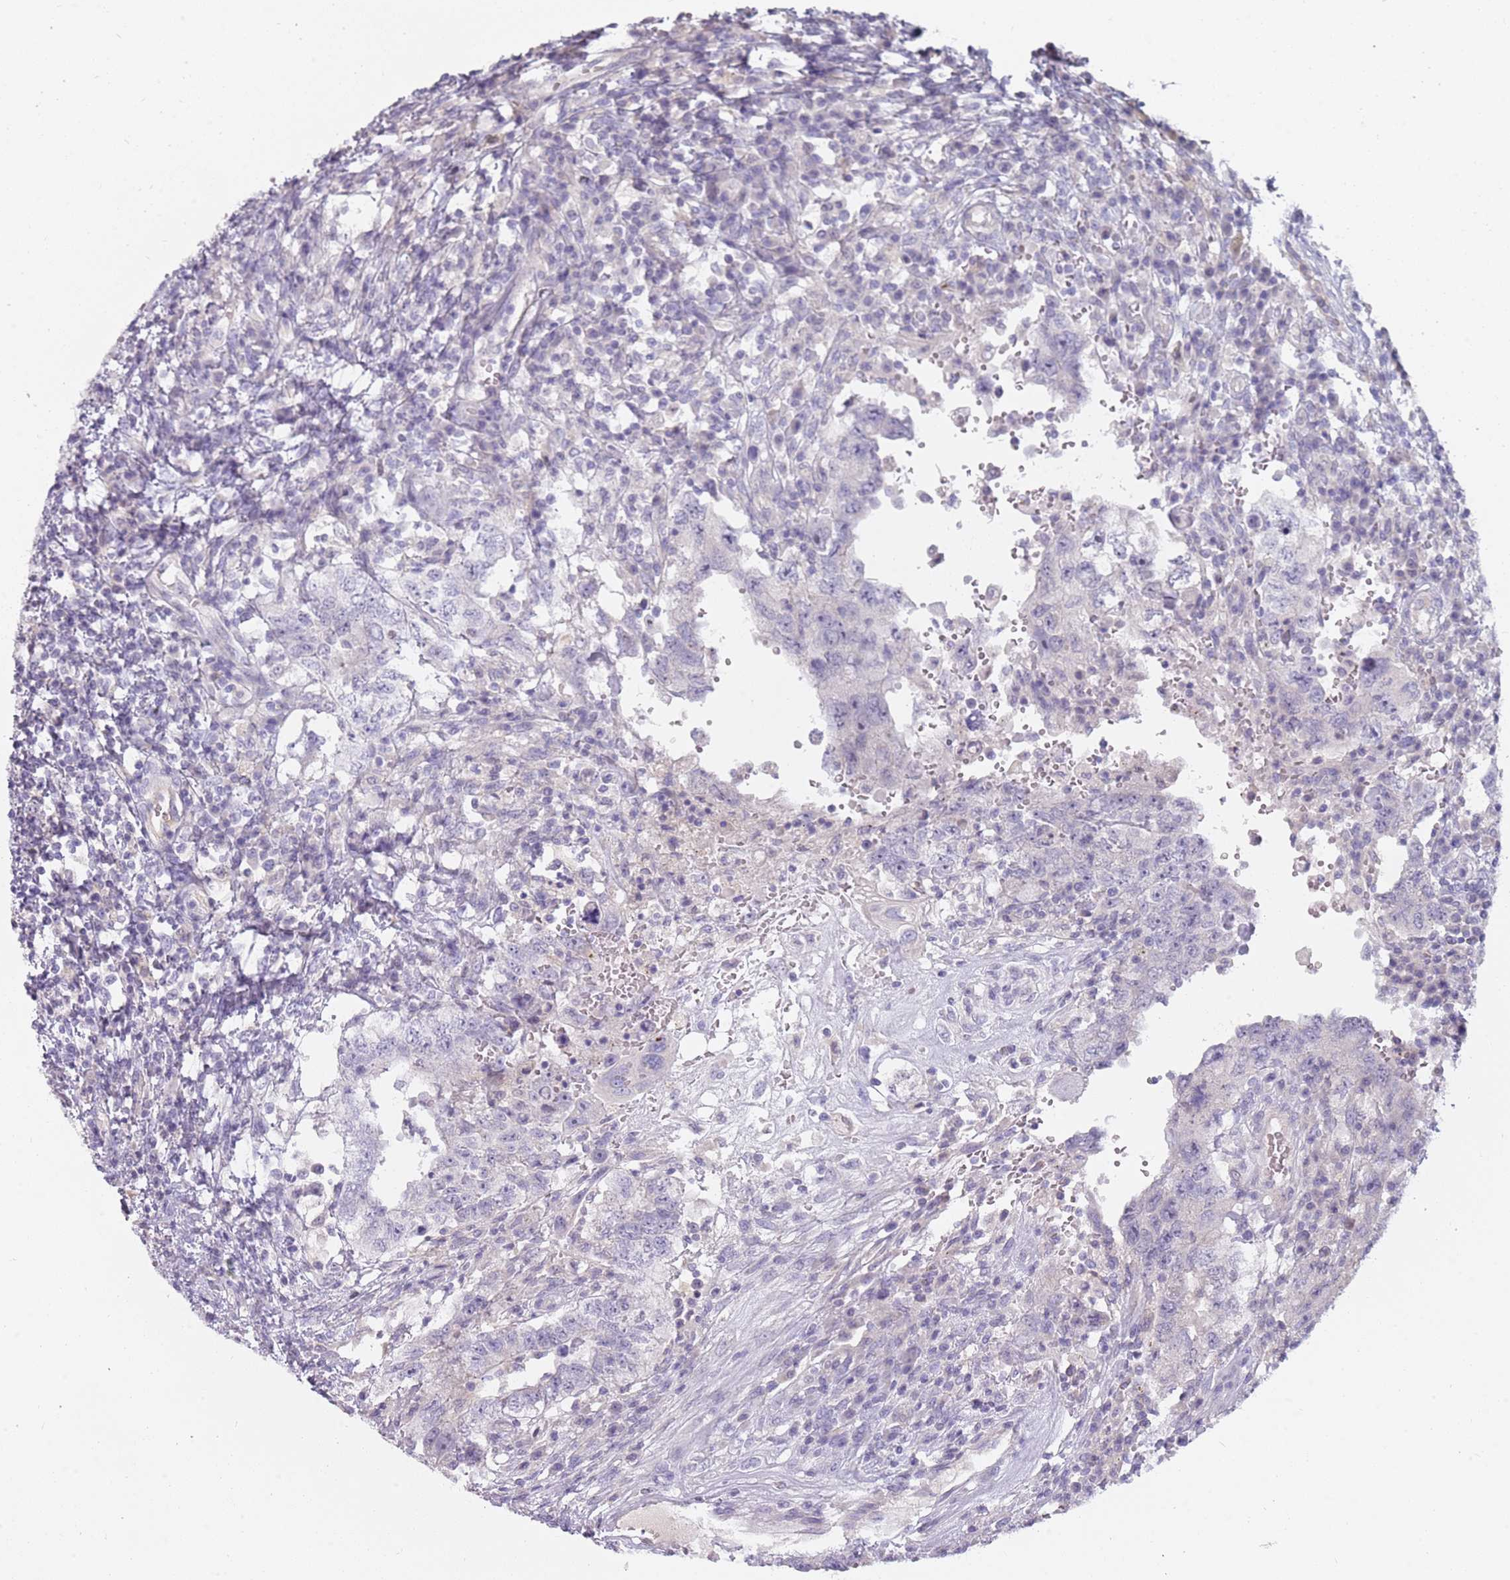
{"staining": {"intensity": "negative", "quantity": "none", "location": "none"}, "tissue": "testis cancer", "cell_type": "Tumor cells", "image_type": "cancer", "snomed": [{"axis": "morphology", "description": "Carcinoma, Embryonal, NOS"}, {"axis": "topography", "description": "Testis"}], "caption": "Protein analysis of testis cancer displays no significant positivity in tumor cells.", "gene": "DDX4", "patient": {"sex": "male", "age": 26}}